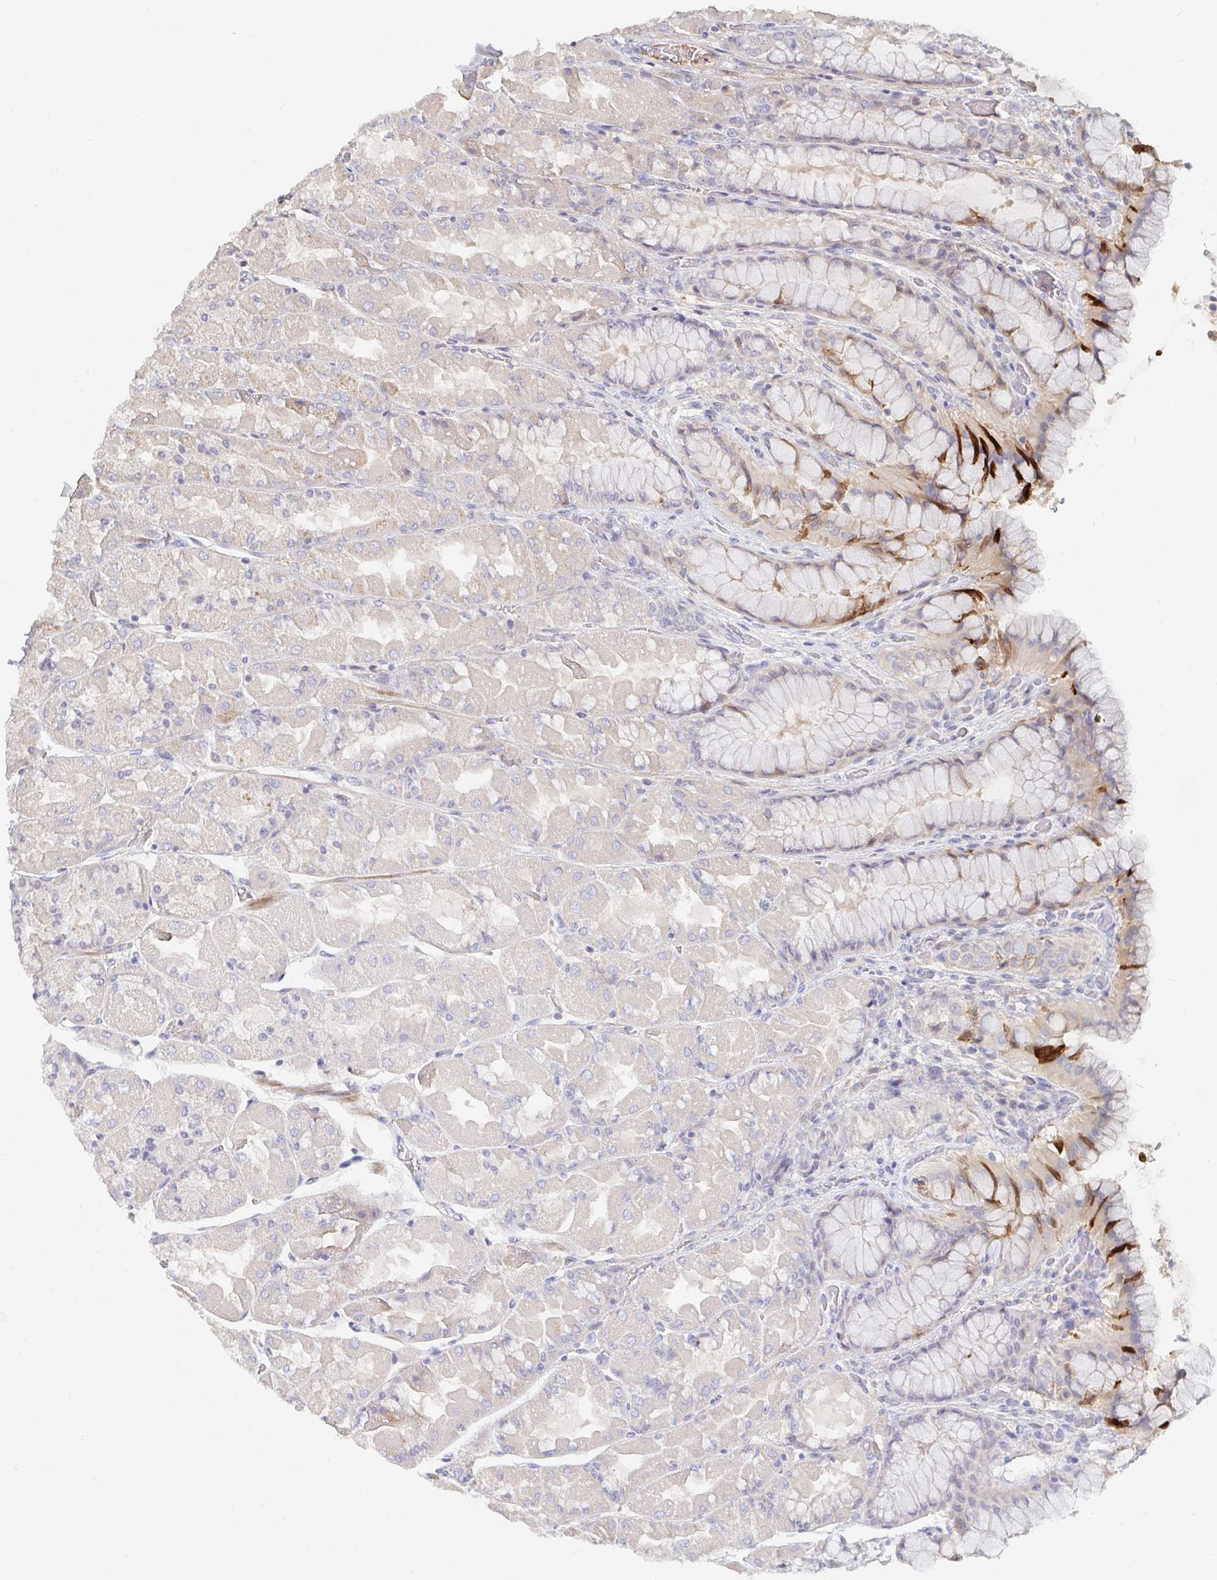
{"staining": {"intensity": "moderate", "quantity": "<25%", "location": "cytoplasmic/membranous"}, "tissue": "stomach", "cell_type": "Glandular cells", "image_type": "normal", "snomed": [{"axis": "morphology", "description": "Normal tissue, NOS"}, {"axis": "topography", "description": "Stomach"}], "caption": "Protein expression analysis of benign human stomach reveals moderate cytoplasmic/membranous expression in approximately <25% of glandular cells.", "gene": "NME9", "patient": {"sex": "female", "age": 61}}